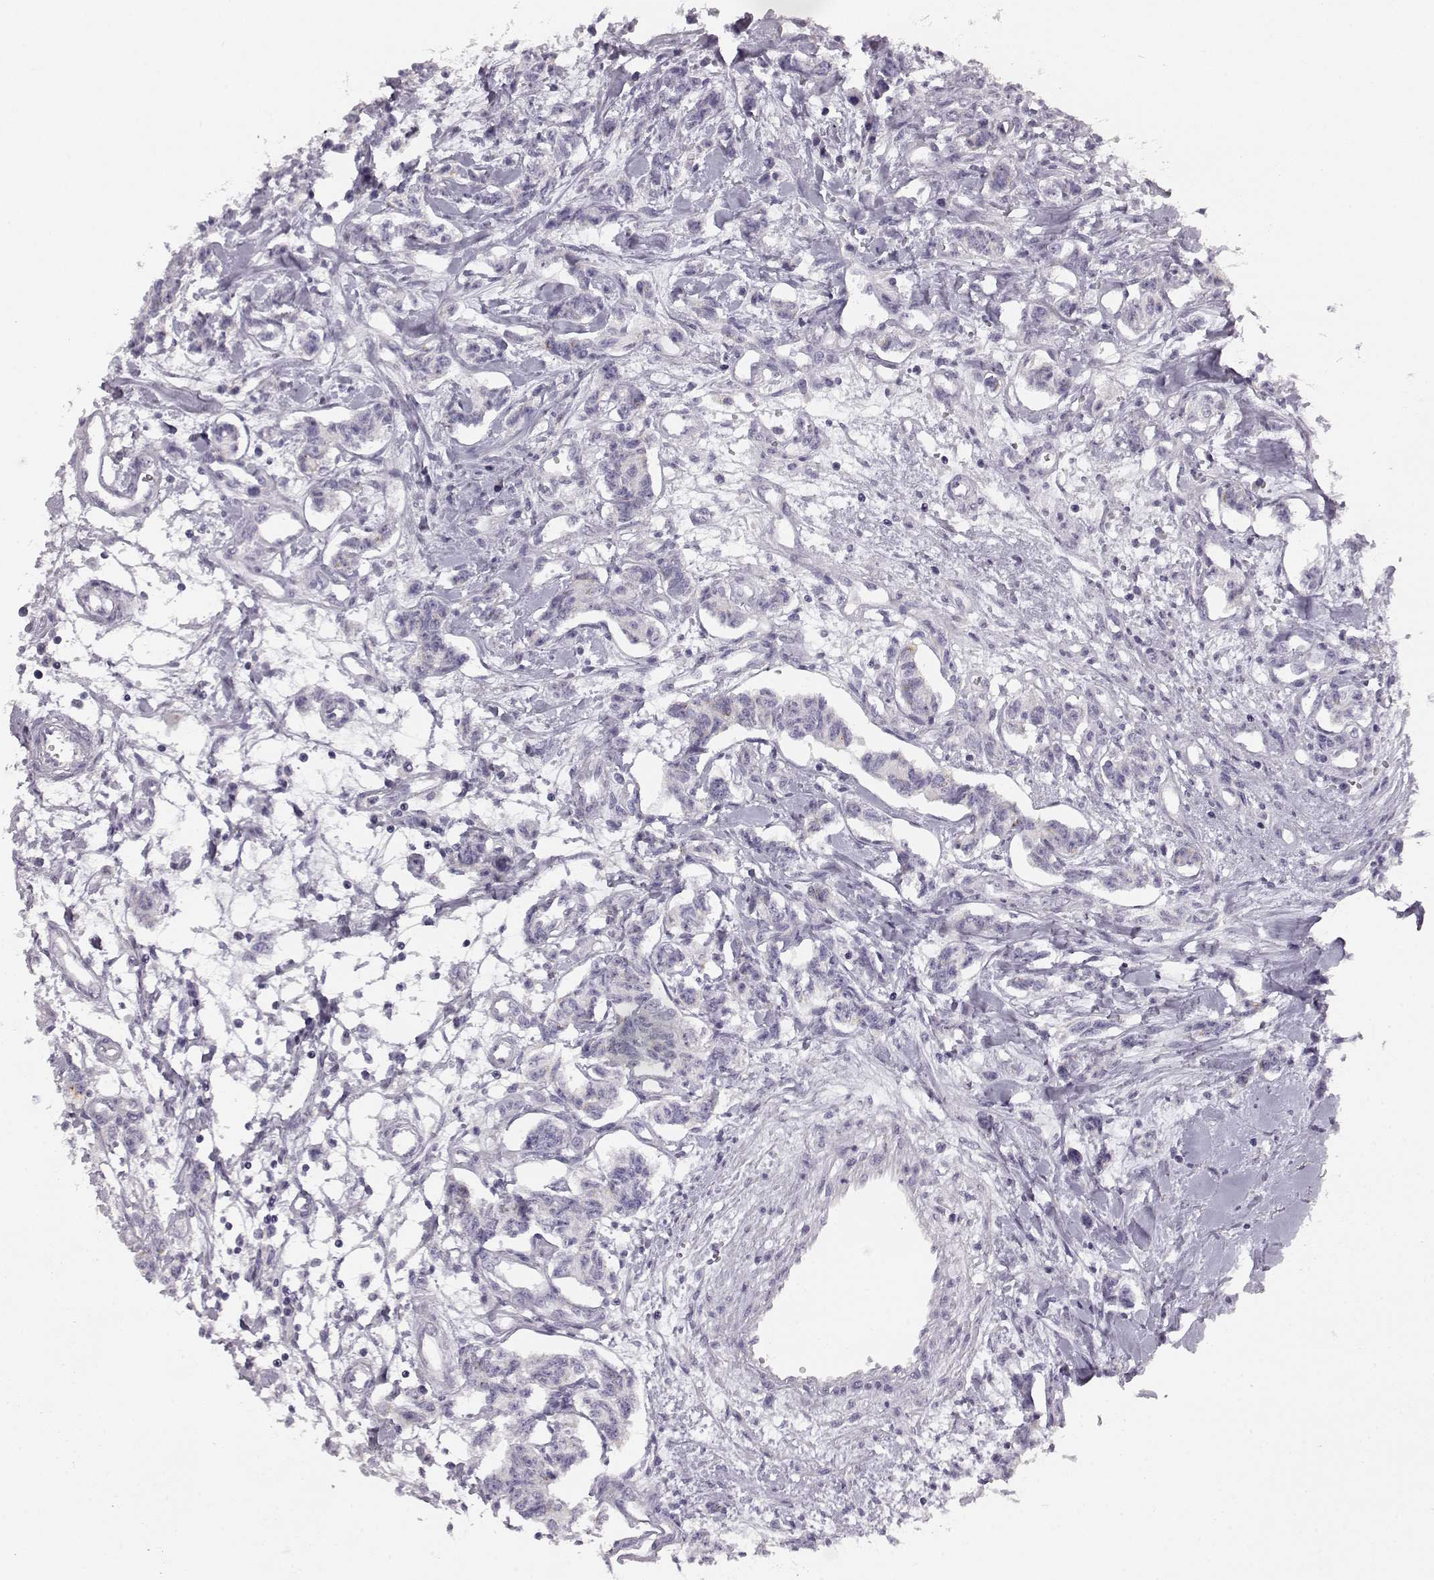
{"staining": {"intensity": "negative", "quantity": "none", "location": "none"}, "tissue": "carcinoid", "cell_type": "Tumor cells", "image_type": "cancer", "snomed": [{"axis": "morphology", "description": "Carcinoid, malignant, NOS"}, {"axis": "topography", "description": "Kidney"}], "caption": "Immunohistochemistry photomicrograph of neoplastic tissue: human carcinoid stained with DAB demonstrates no significant protein staining in tumor cells.", "gene": "KIAA0319", "patient": {"sex": "female", "age": 41}}